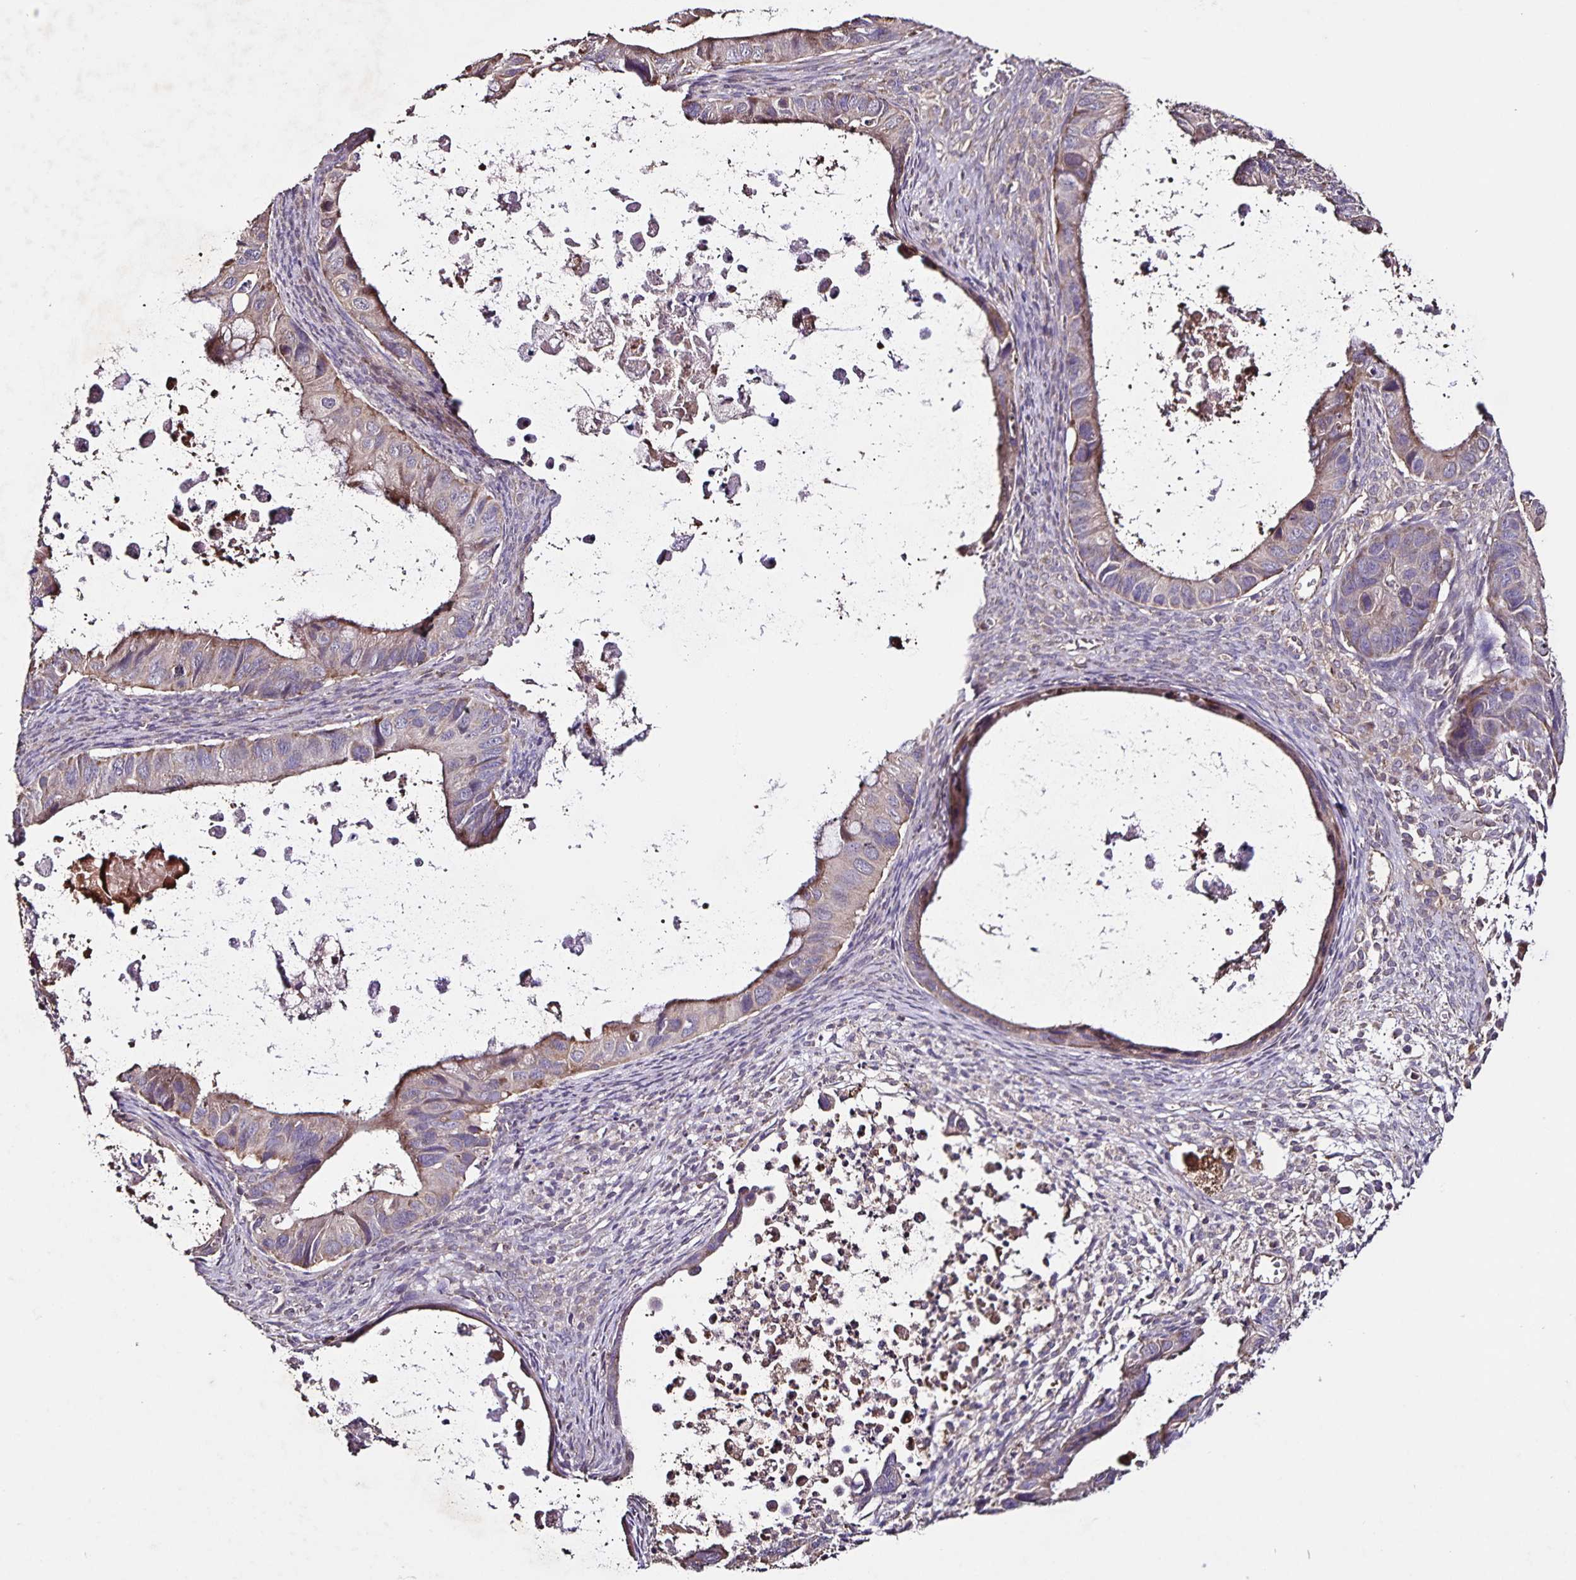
{"staining": {"intensity": "weak", "quantity": "<25%", "location": "cytoplasmic/membranous"}, "tissue": "ovarian cancer", "cell_type": "Tumor cells", "image_type": "cancer", "snomed": [{"axis": "morphology", "description": "Cystadenocarcinoma, mucinous, NOS"}, {"axis": "topography", "description": "Ovary"}], "caption": "Immunohistochemical staining of ovarian mucinous cystadenocarcinoma shows no significant staining in tumor cells.", "gene": "MAN1A1", "patient": {"sex": "female", "age": 64}}